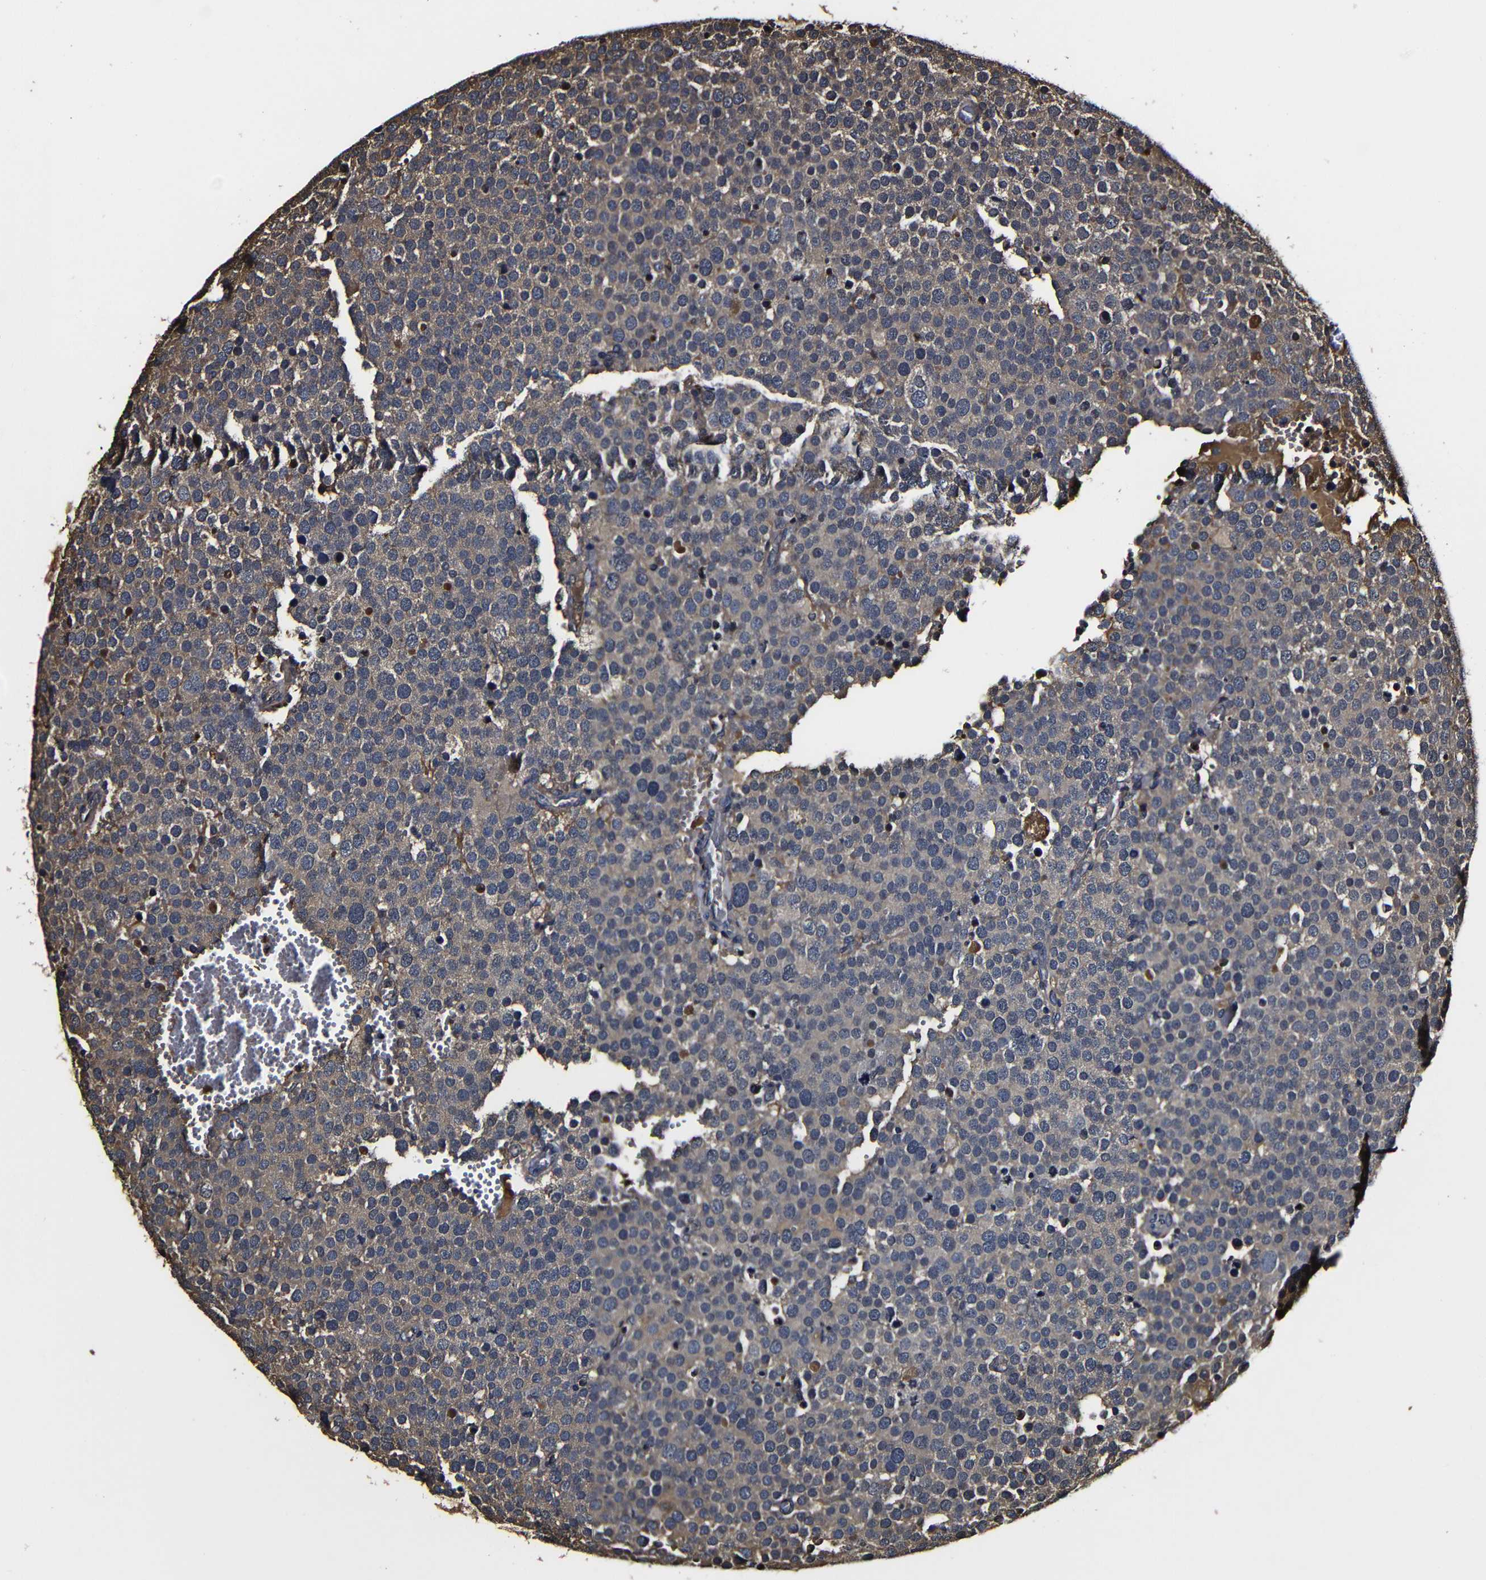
{"staining": {"intensity": "moderate", "quantity": ">75%", "location": "cytoplasmic/membranous"}, "tissue": "testis cancer", "cell_type": "Tumor cells", "image_type": "cancer", "snomed": [{"axis": "morphology", "description": "Normal tissue, NOS"}, {"axis": "morphology", "description": "Seminoma, NOS"}, {"axis": "topography", "description": "Testis"}], "caption": "This micrograph exhibits IHC staining of testis cancer (seminoma), with medium moderate cytoplasmic/membranous staining in about >75% of tumor cells.", "gene": "MSN", "patient": {"sex": "male", "age": 71}}